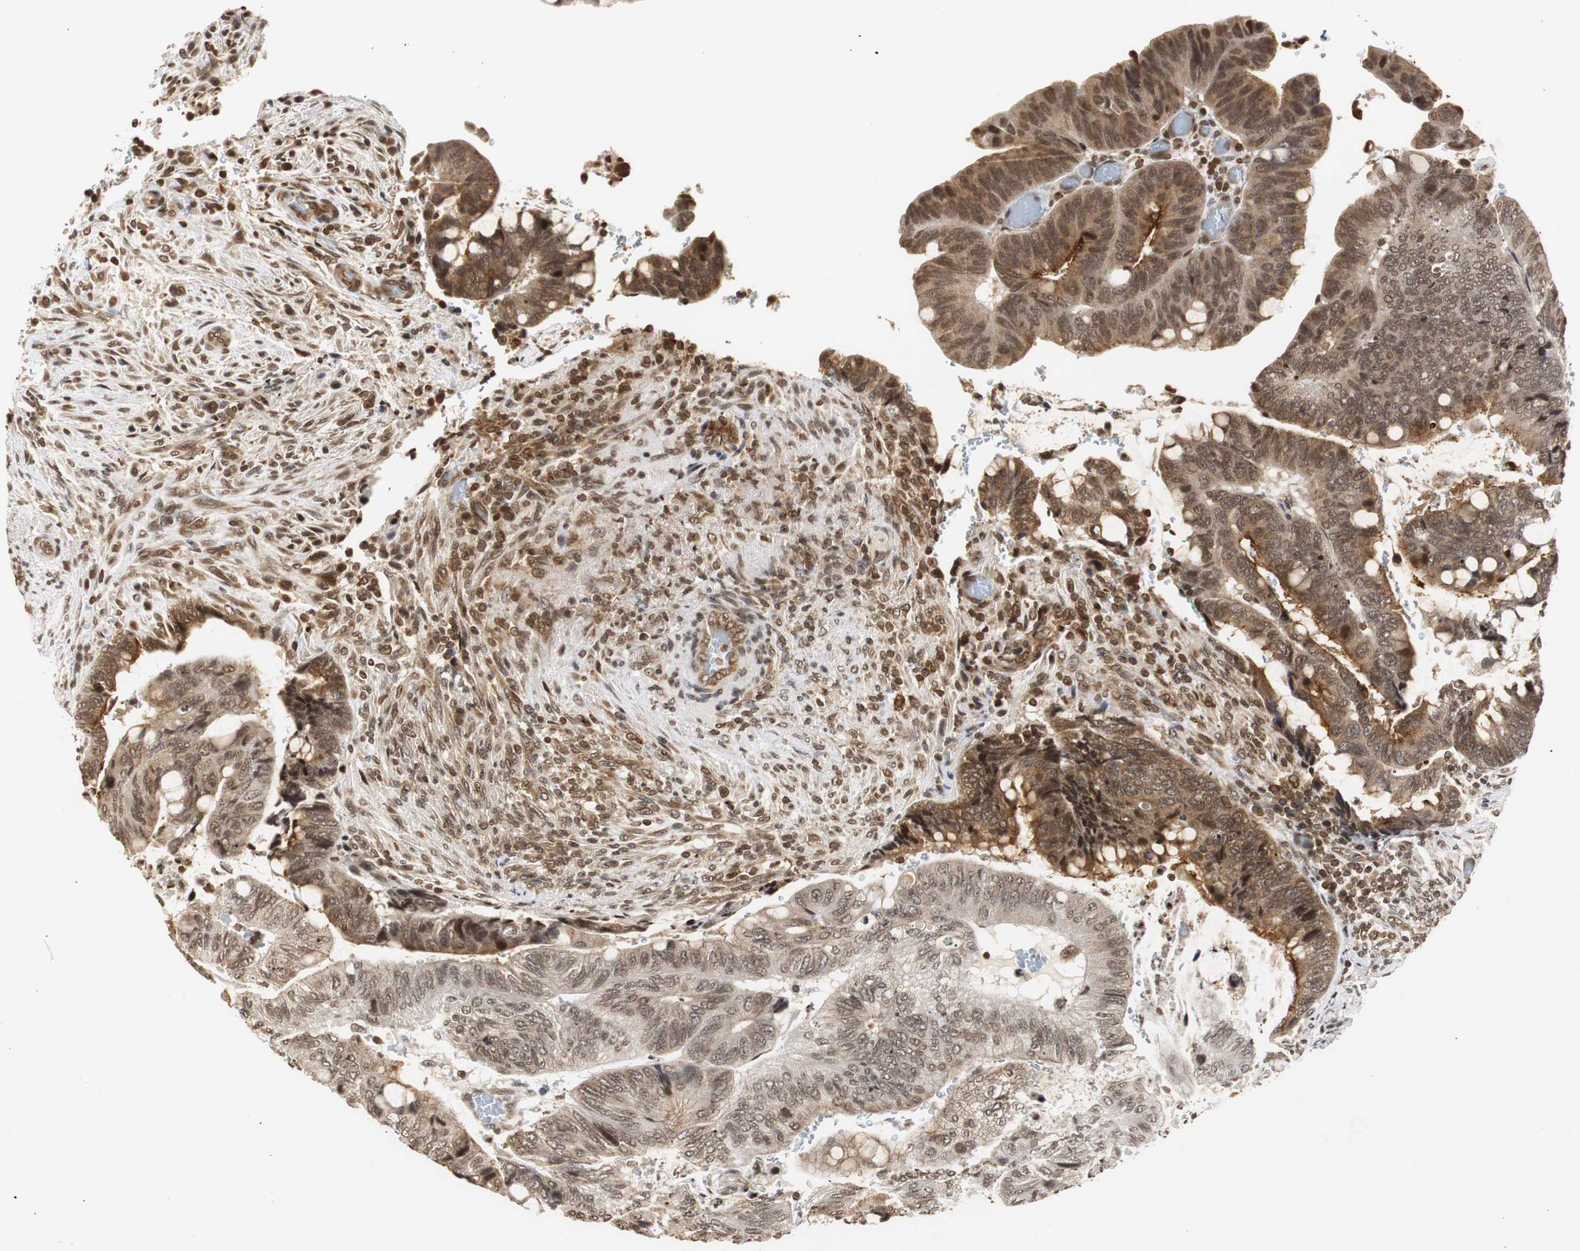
{"staining": {"intensity": "moderate", "quantity": ">75%", "location": "cytoplasmic/membranous,nuclear"}, "tissue": "colorectal cancer", "cell_type": "Tumor cells", "image_type": "cancer", "snomed": [{"axis": "morphology", "description": "Normal tissue, NOS"}, {"axis": "morphology", "description": "Adenocarcinoma, NOS"}, {"axis": "topography", "description": "Rectum"}, {"axis": "topography", "description": "Peripheral nerve tissue"}], "caption": "Moderate cytoplasmic/membranous and nuclear staining is appreciated in about >75% of tumor cells in colorectal cancer (adenocarcinoma). (Brightfield microscopy of DAB IHC at high magnification).", "gene": "ZFC3H1", "patient": {"sex": "male", "age": 92}}